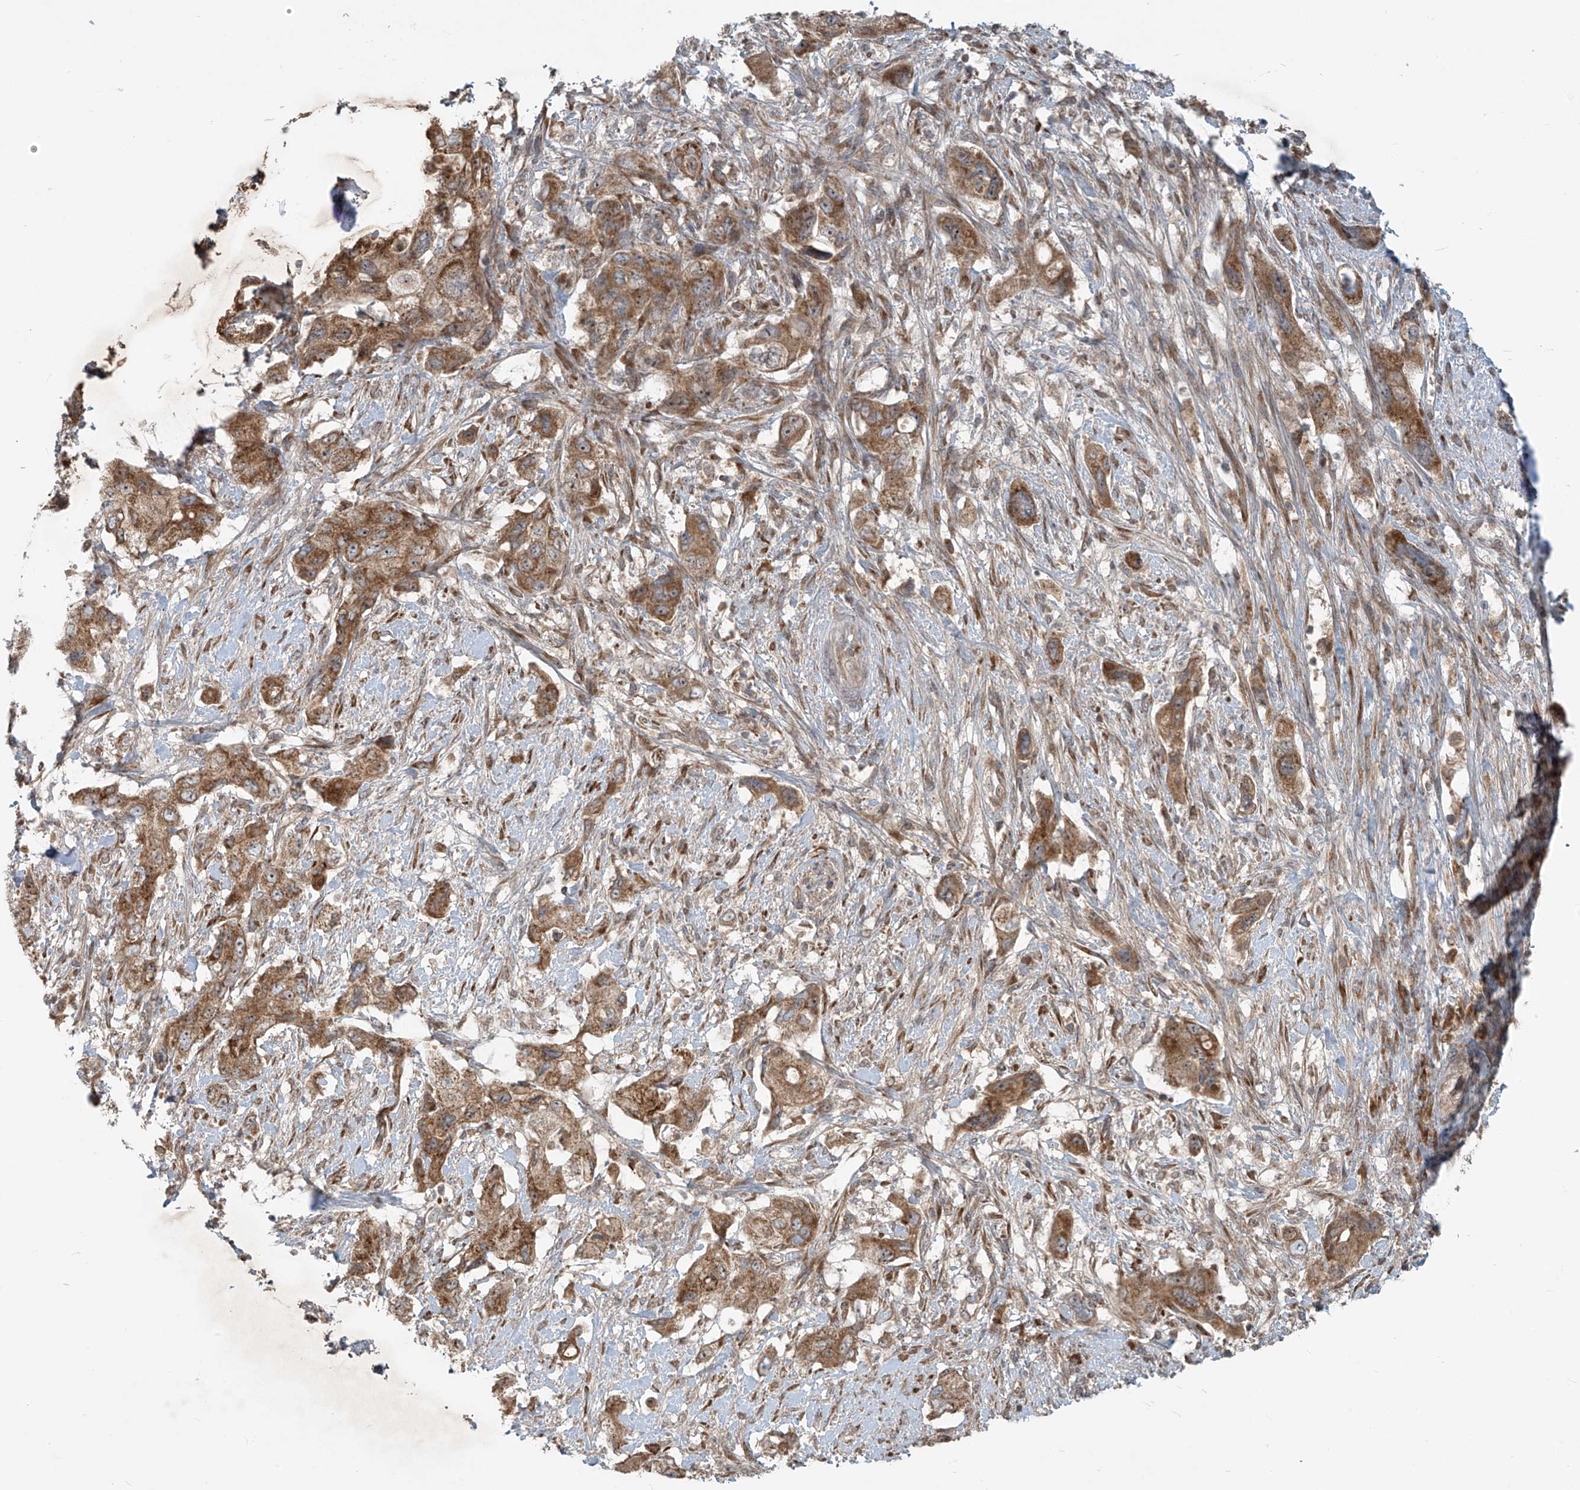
{"staining": {"intensity": "moderate", "quantity": ">75%", "location": "cytoplasmic/membranous"}, "tissue": "pancreatic cancer", "cell_type": "Tumor cells", "image_type": "cancer", "snomed": [{"axis": "morphology", "description": "Adenocarcinoma, NOS"}, {"axis": "topography", "description": "Pancreas"}], "caption": "A photomicrograph showing moderate cytoplasmic/membranous staining in about >75% of tumor cells in pancreatic adenocarcinoma, as visualized by brown immunohistochemical staining.", "gene": "KATNIP", "patient": {"sex": "female", "age": 73}}